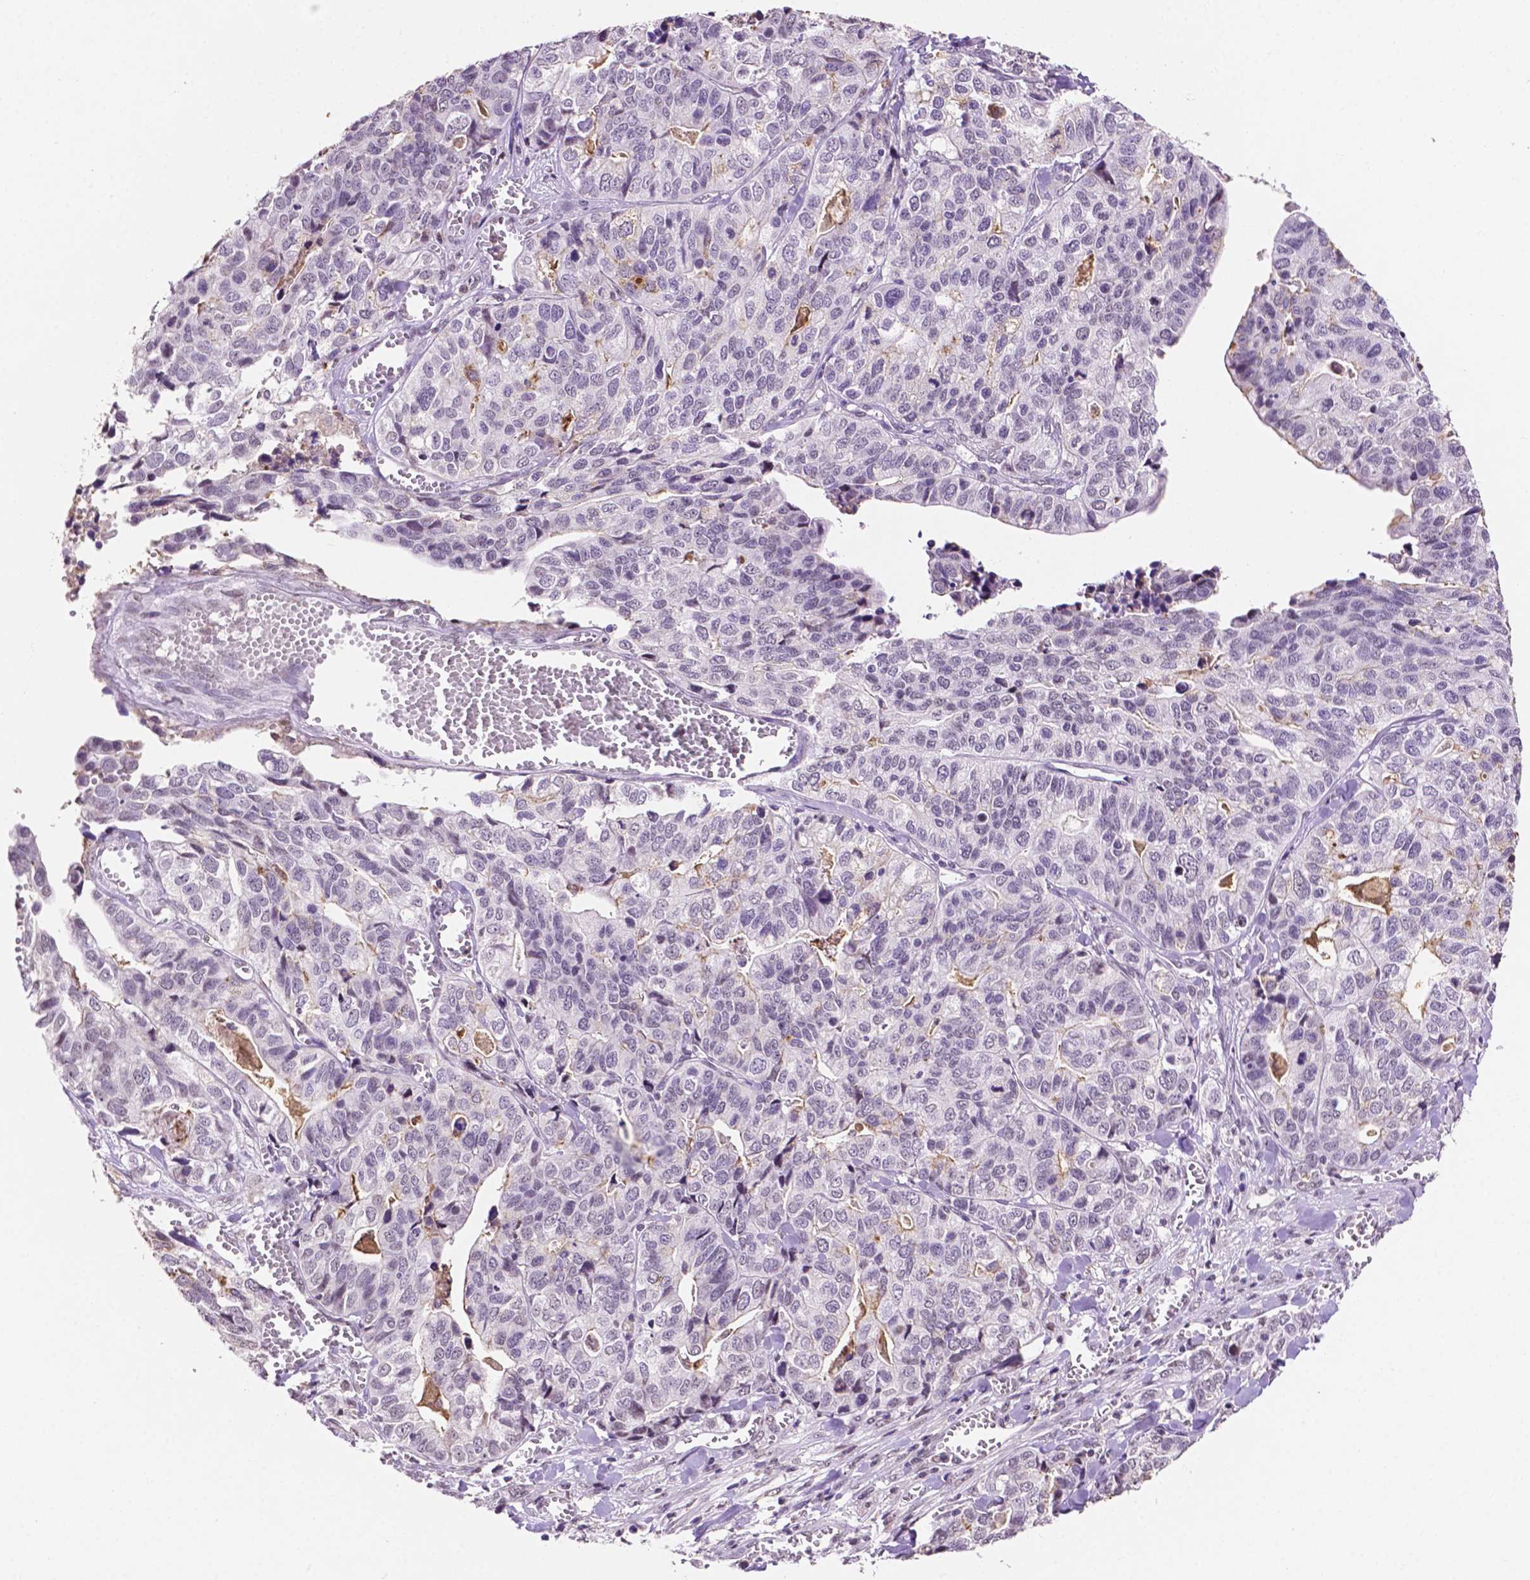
{"staining": {"intensity": "negative", "quantity": "none", "location": "none"}, "tissue": "stomach cancer", "cell_type": "Tumor cells", "image_type": "cancer", "snomed": [{"axis": "morphology", "description": "Adenocarcinoma, NOS"}, {"axis": "topography", "description": "Stomach, upper"}], "caption": "An IHC image of stomach cancer (adenocarcinoma) is shown. There is no staining in tumor cells of stomach cancer (adenocarcinoma). Brightfield microscopy of IHC stained with DAB (brown) and hematoxylin (blue), captured at high magnification.", "gene": "PTPN6", "patient": {"sex": "female", "age": 67}}